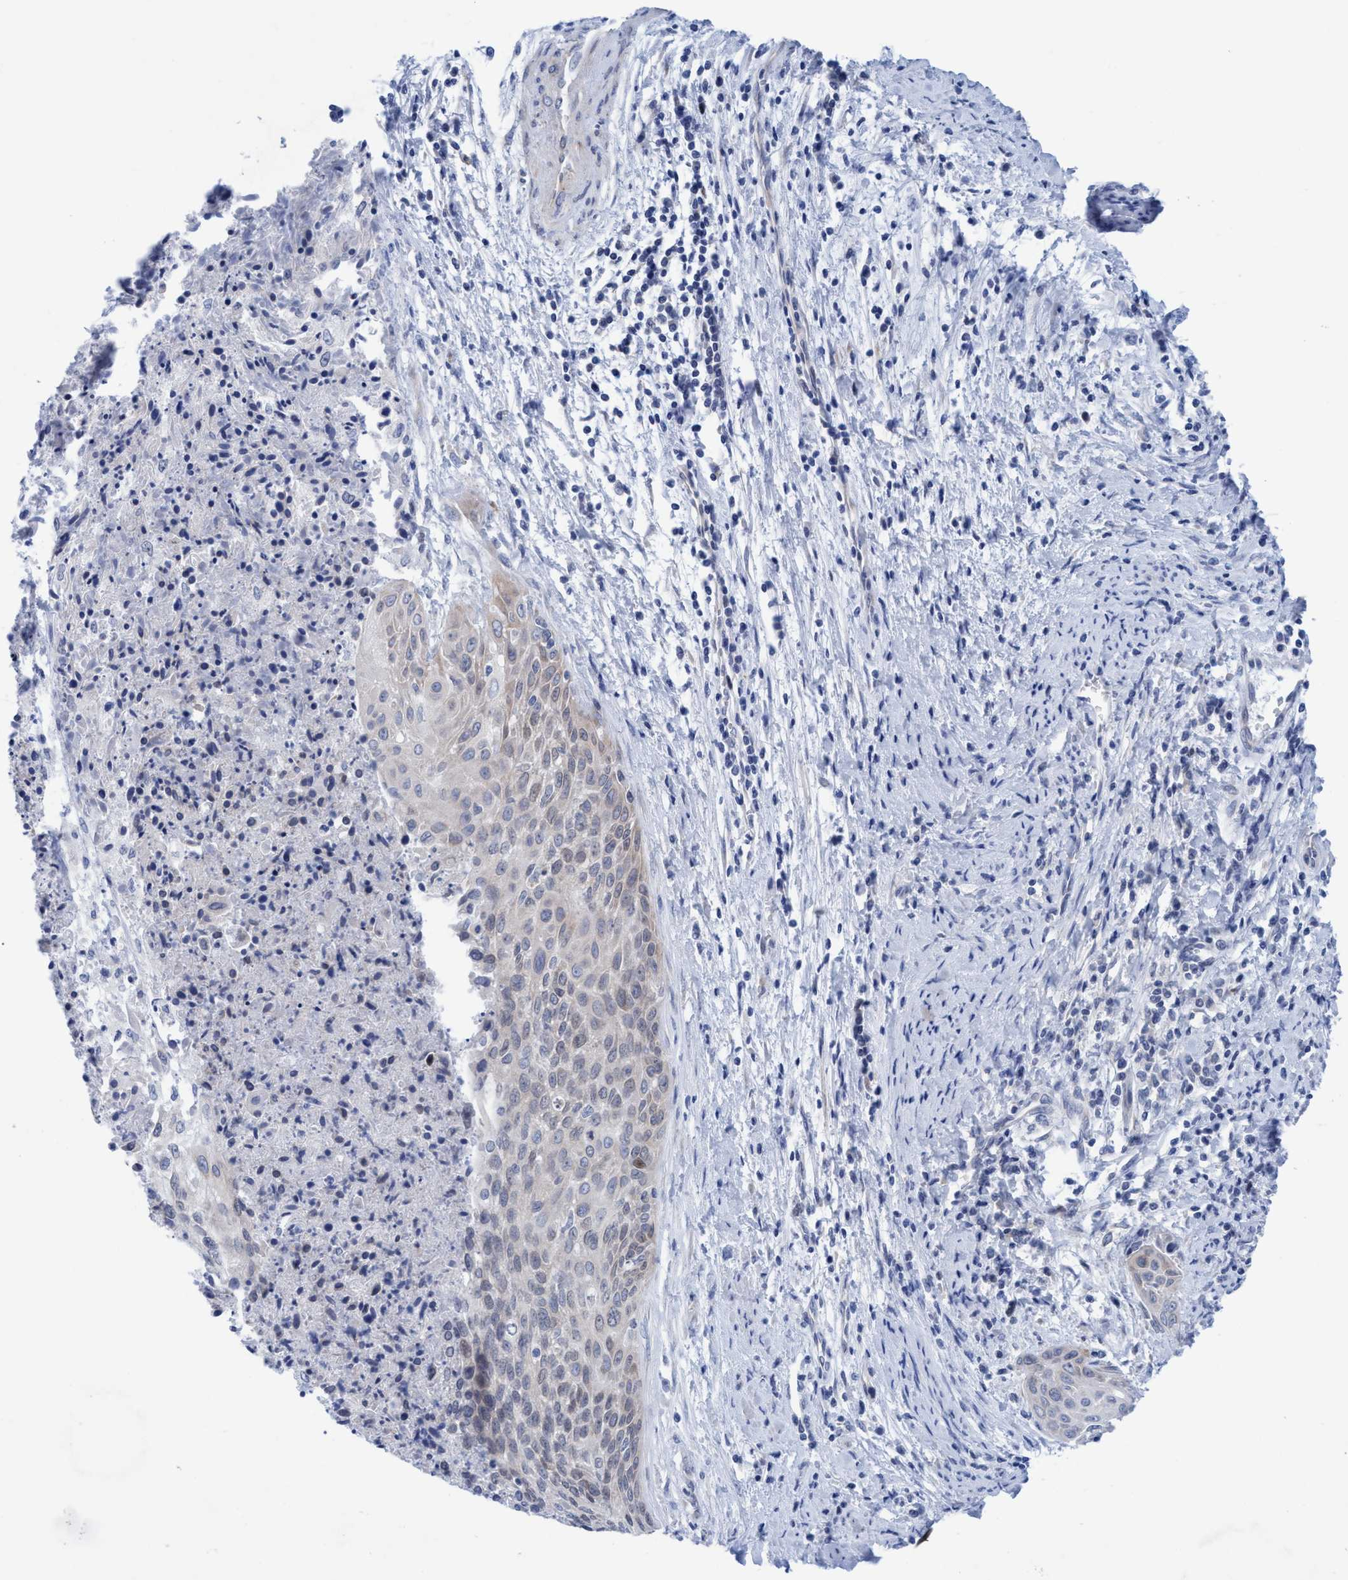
{"staining": {"intensity": "weak", "quantity": "25%-75%", "location": "cytoplasmic/membranous"}, "tissue": "cervical cancer", "cell_type": "Tumor cells", "image_type": "cancer", "snomed": [{"axis": "morphology", "description": "Squamous cell carcinoma, NOS"}, {"axis": "topography", "description": "Cervix"}], "caption": "An immunohistochemistry histopathology image of neoplastic tissue is shown. Protein staining in brown labels weak cytoplasmic/membranous positivity in cervical cancer within tumor cells.", "gene": "RSAD1", "patient": {"sex": "female", "age": 55}}